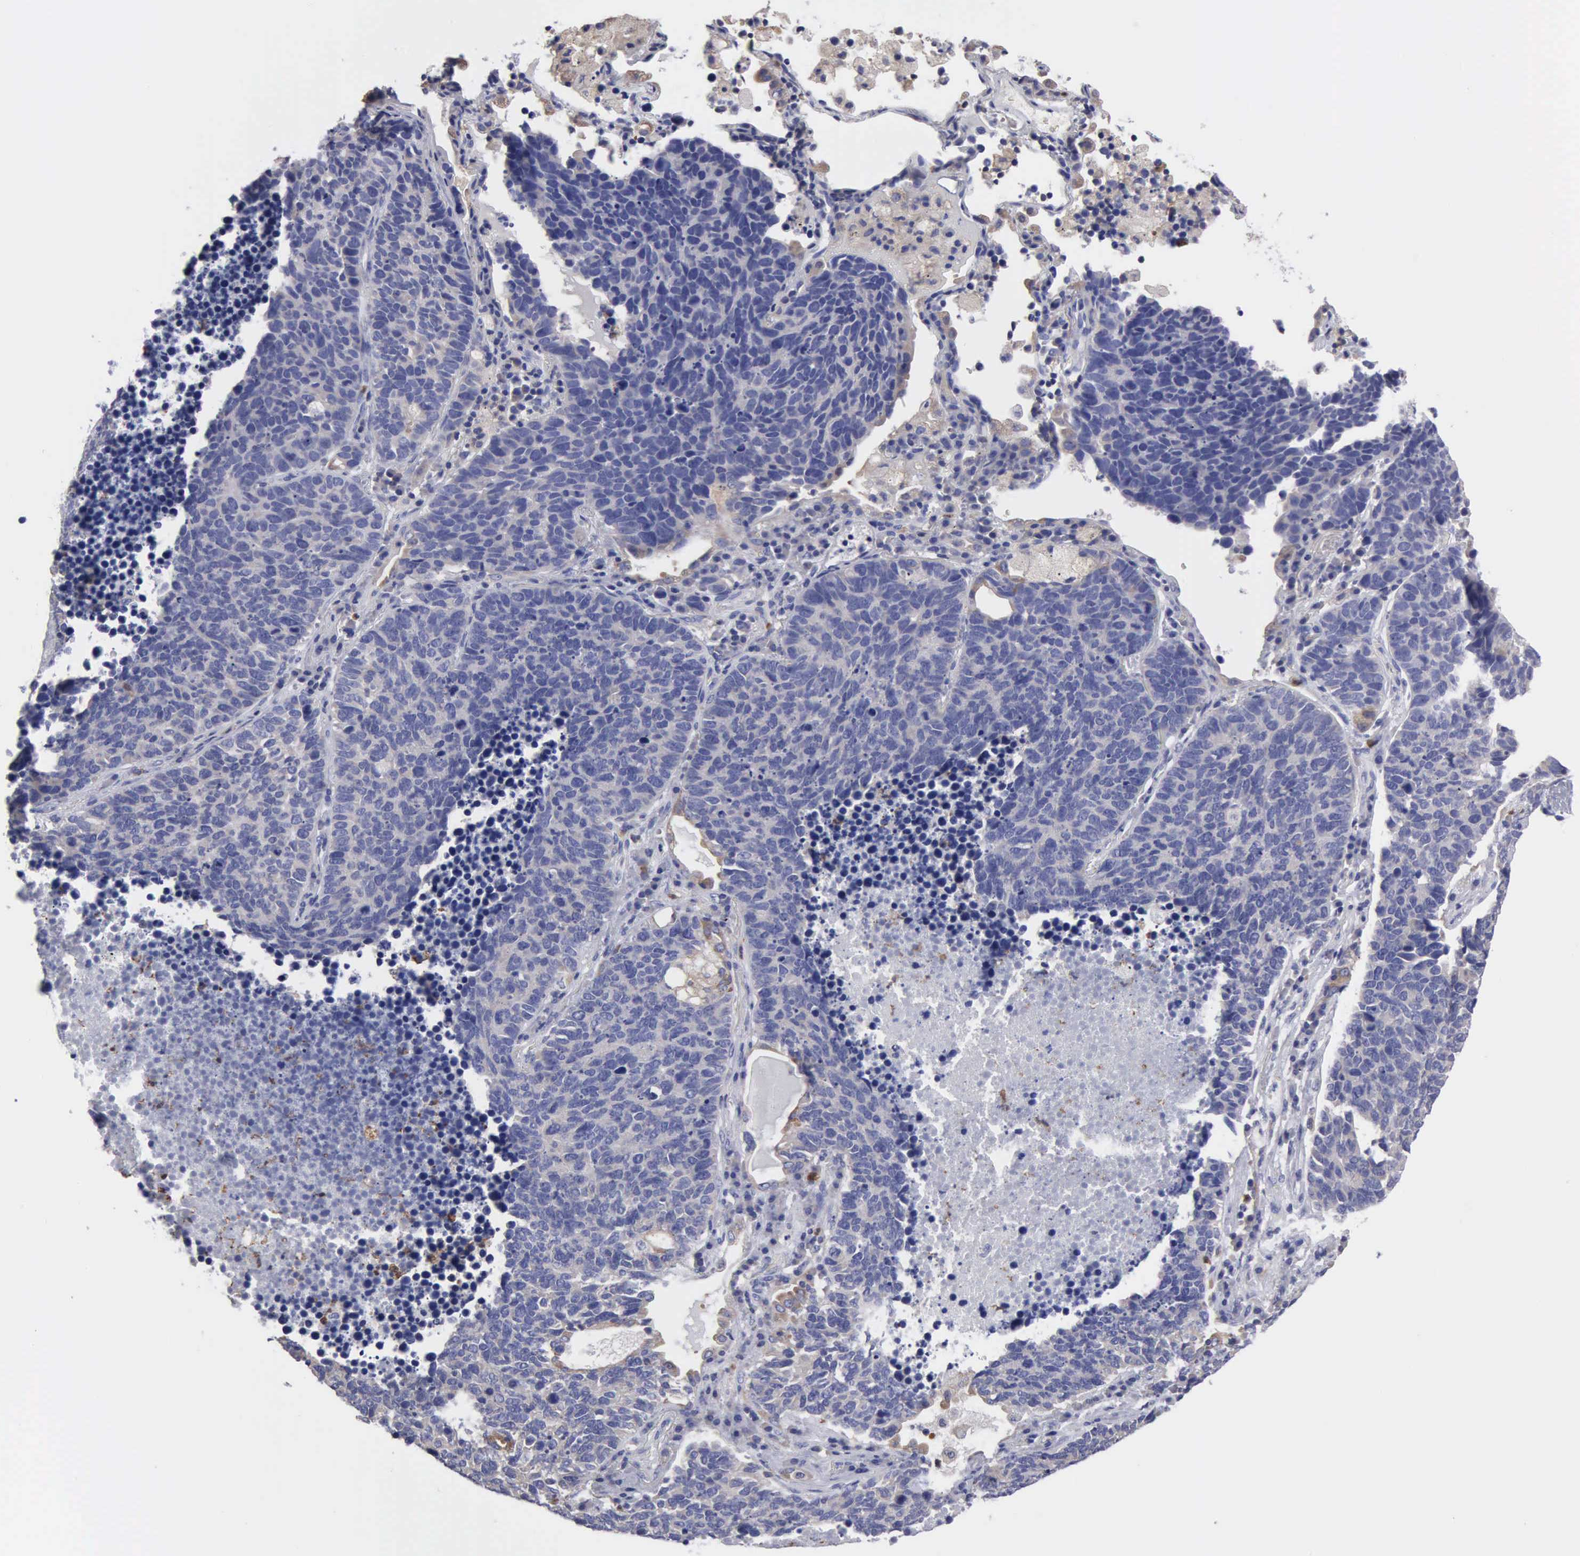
{"staining": {"intensity": "negative", "quantity": "none", "location": "none"}, "tissue": "lung cancer", "cell_type": "Tumor cells", "image_type": "cancer", "snomed": [{"axis": "morphology", "description": "Neoplasm, malignant, NOS"}, {"axis": "topography", "description": "Lung"}], "caption": "Image shows no significant protein positivity in tumor cells of lung cancer (malignant neoplasm).", "gene": "G6PD", "patient": {"sex": "female", "age": 75}}